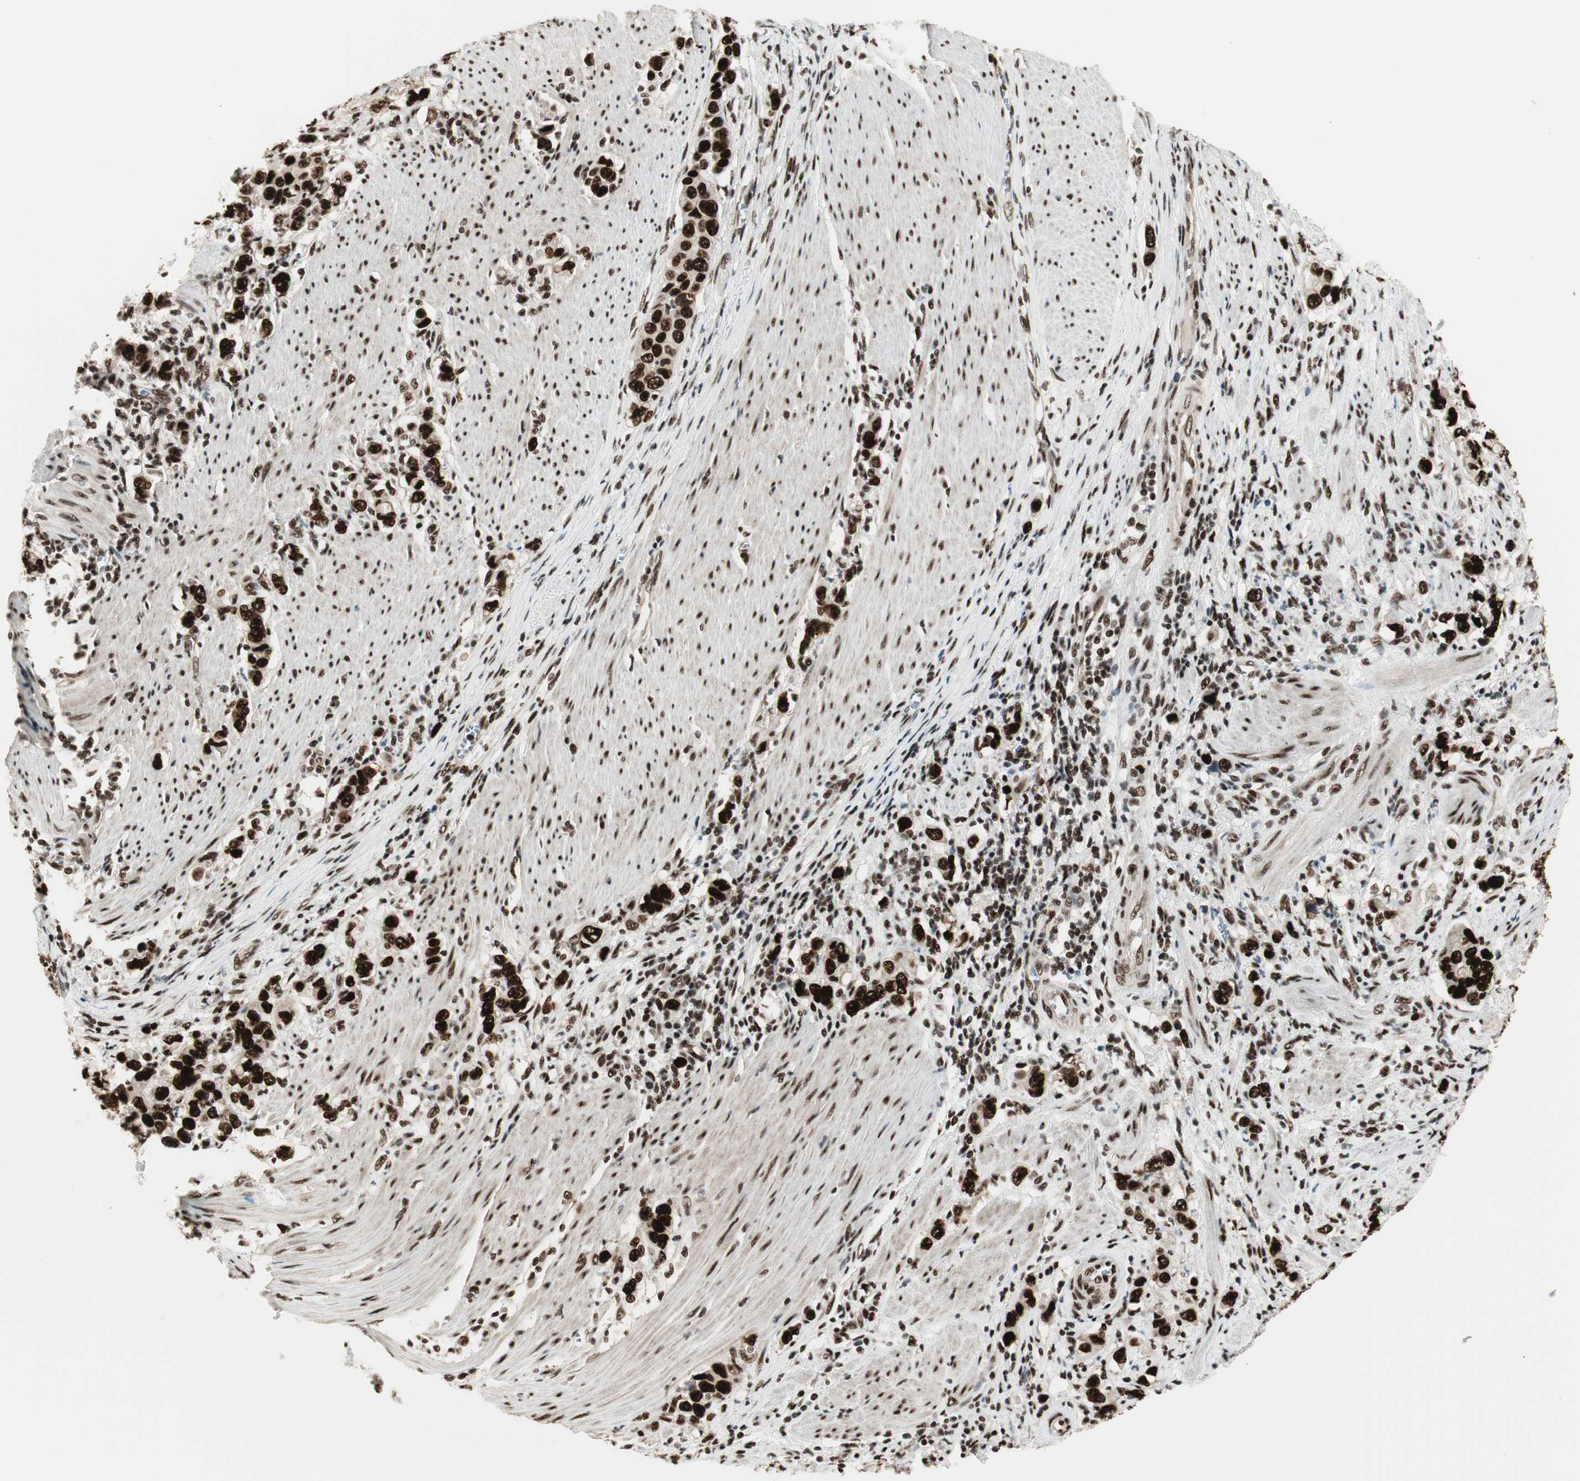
{"staining": {"intensity": "strong", "quantity": ">75%", "location": "nuclear"}, "tissue": "stomach cancer", "cell_type": "Tumor cells", "image_type": "cancer", "snomed": [{"axis": "morphology", "description": "Adenocarcinoma, NOS"}, {"axis": "topography", "description": "Stomach, lower"}], "caption": "Stomach cancer (adenocarcinoma) was stained to show a protein in brown. There is high levels of strong nuclear expression in approximately >75% of tumor cells. (IHC, brightfield microscopy, high magnification).", "gene": "HEXIM1", "patient": {"sex": "female", "age": 72}}